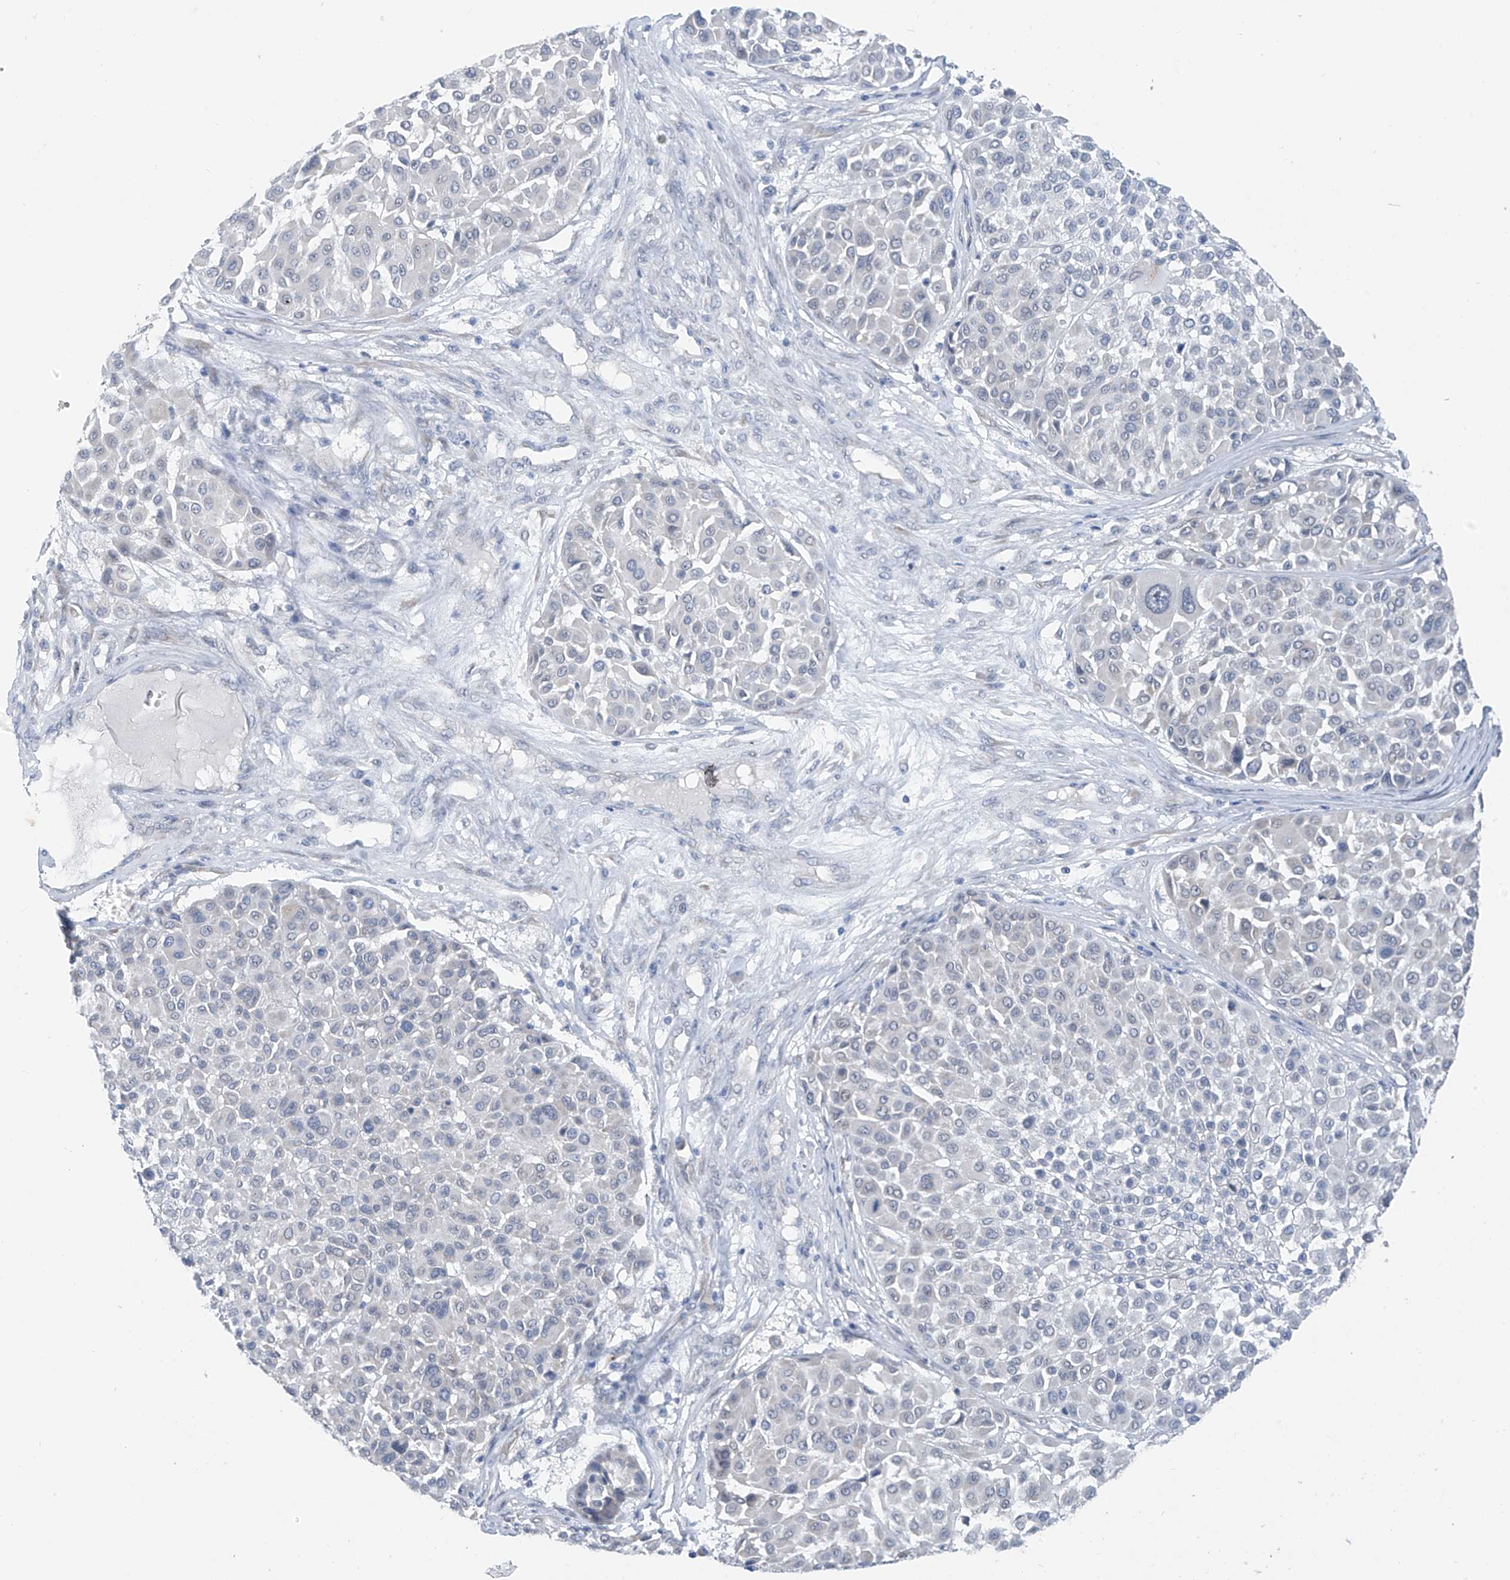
{"staining": {"intensity": "negative", "quantity": "none", "location": "none"}, "tissue": "melanoma", "cell_type": "Tumor cells", "image_type": "cancer", "snomed": [{"axis": "morphology", "description": "Malignant melanoma, Metastatic site"}, {"axis": "topography", "description": "Soft tissue"}], "caption": "Immunohistochemistry (IHC) of malignant melanoma (metastatic site) exhibits no staining in tumor cells.", "gene": "CYP4V2", "patient": {"sex": "male", "age": 41}}